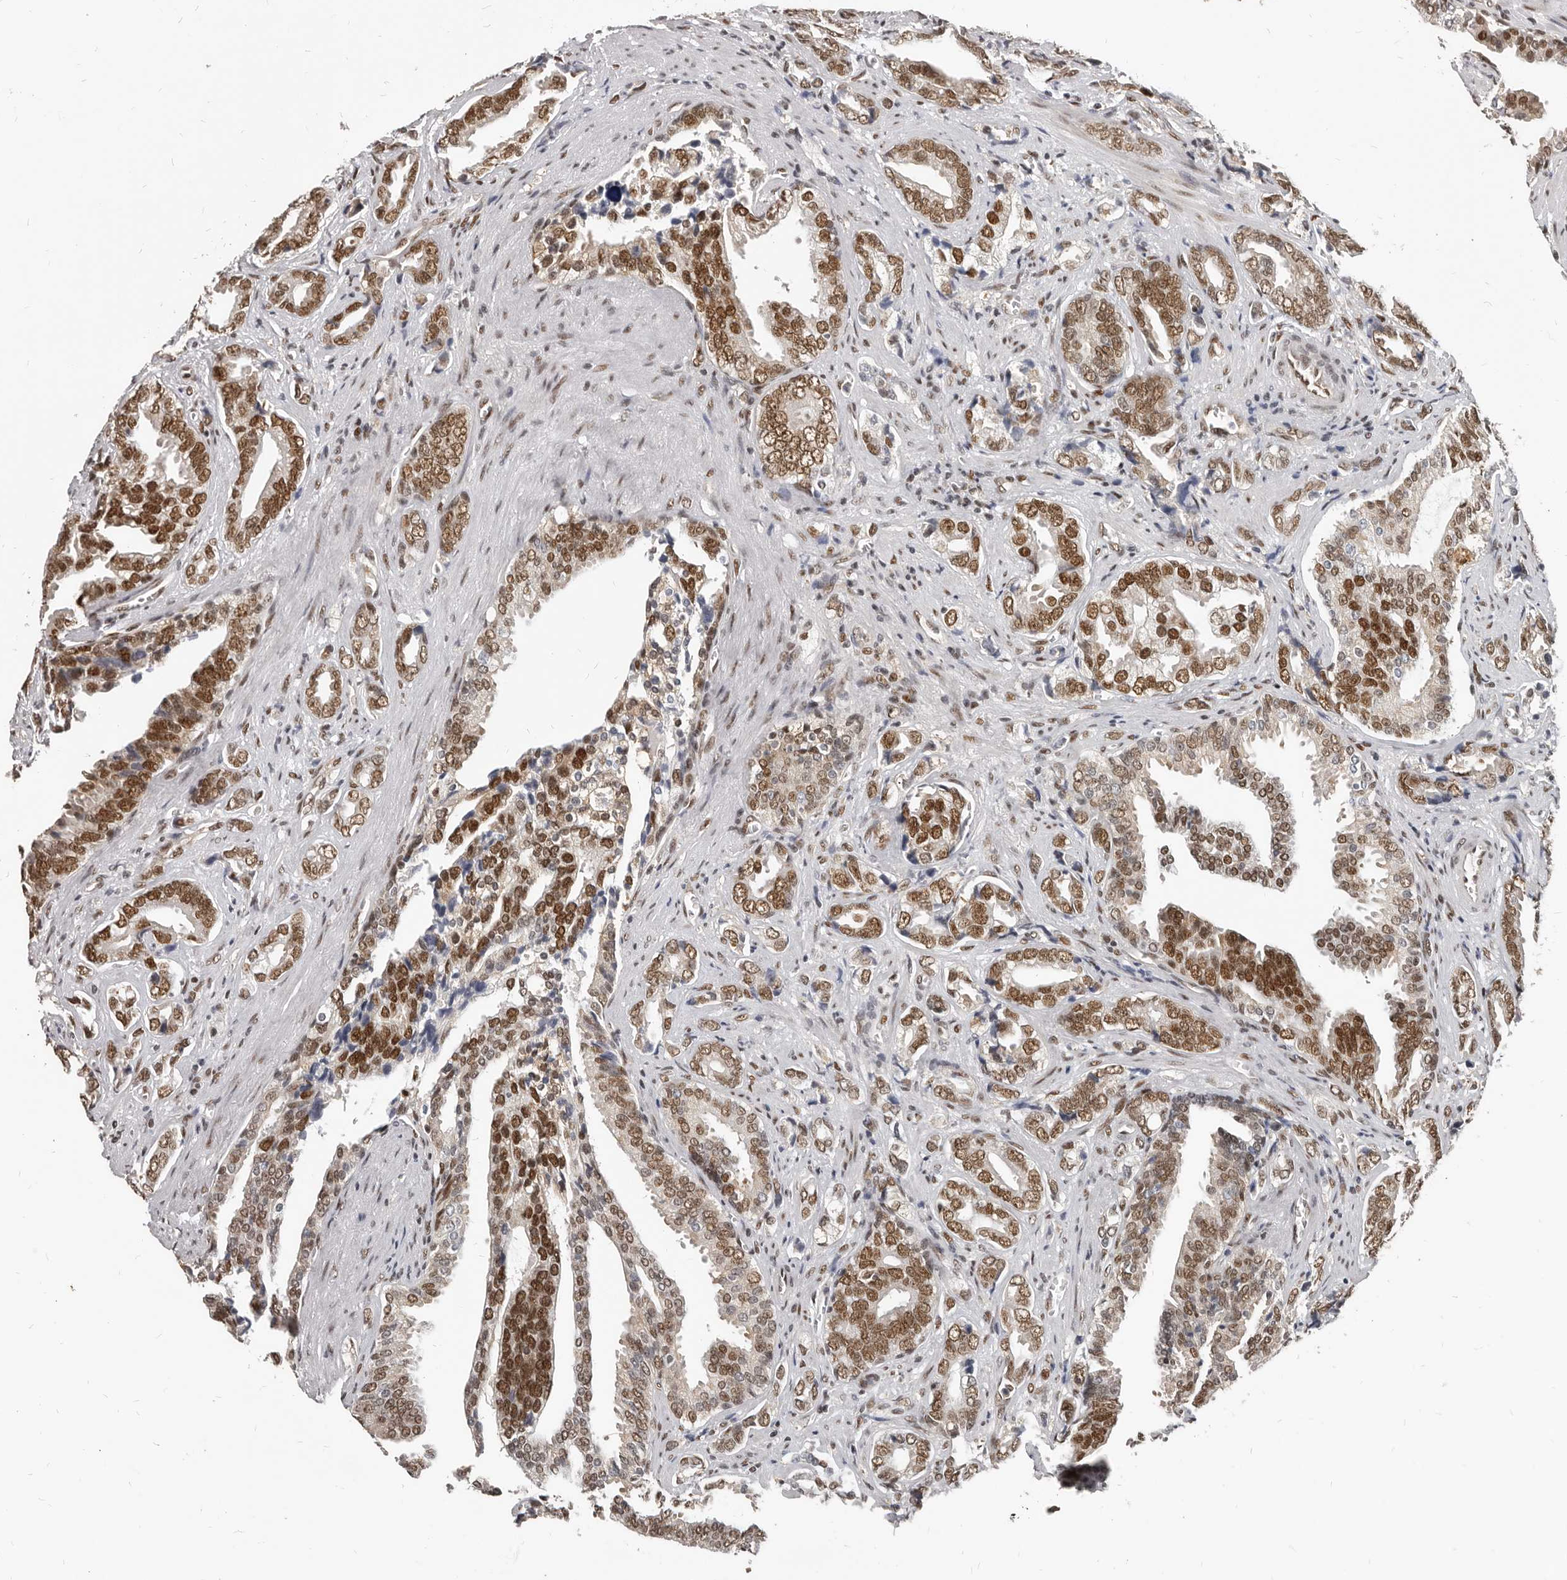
{"staining": {"intensity": "moderate", "quantity": ">75%", "location": "nuclear"}, "tissue": "prostate cancer", "cell_type": "Tumor cells", "image_type": "cancer", "snomed": [{"axis": "morphology", "description": "Adenocarcinoma, Medium grade"}, {"axis": "topography", "description": "Prostate"}], "caption": "Brown immunohistochemical staining in human medium-grade adenocarcinoma (prostate) displays moderate nuclear positivity in approximately >75% of tumor cells. Immunohistochemistry stains the protein of interest in brown and the nuclei are stained blue.", "gene": "ATF5", "patient": {"sex": "male", "age": 67}}